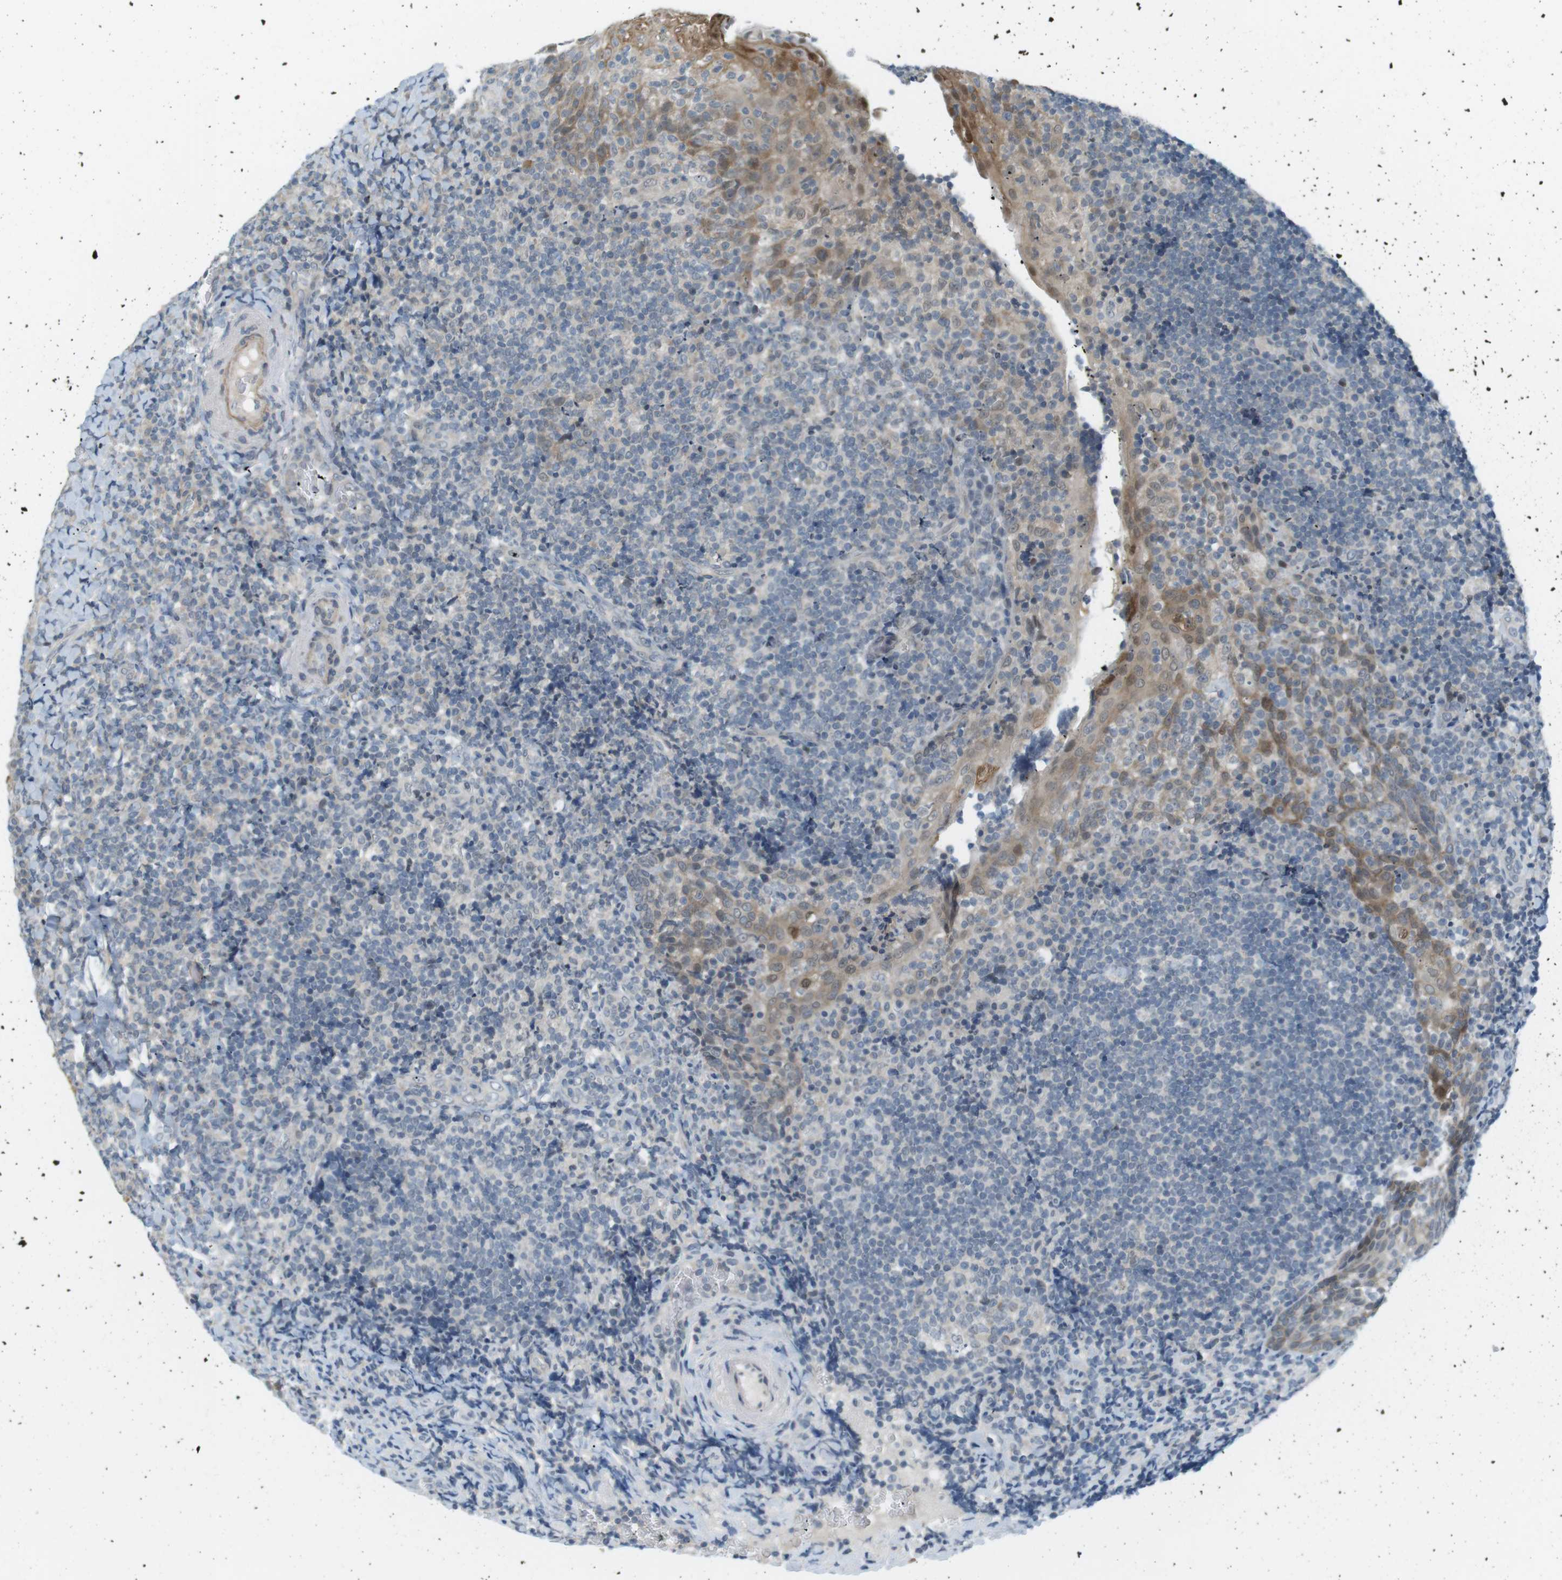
{"staining": {"intensity": "negative", "quantity": "none", "location": "none"}, "tissue": "tonsil", "cell_type": "Germinal center cells", "image_type": "normal", "snomed": [{"axis": "morphology", "description": "Normal tissue, NOS"}, {"axis": "topography", "description": "Tonsil"}], "caption": "Immunohistochemistry image of normal tonsil: human tonsil stained with DAB shows no significant protein expression in germinal center cells. Nuclei are stained in blue.", "gene": "RTN3", "patient": {"sex": "male", "age": 37}}